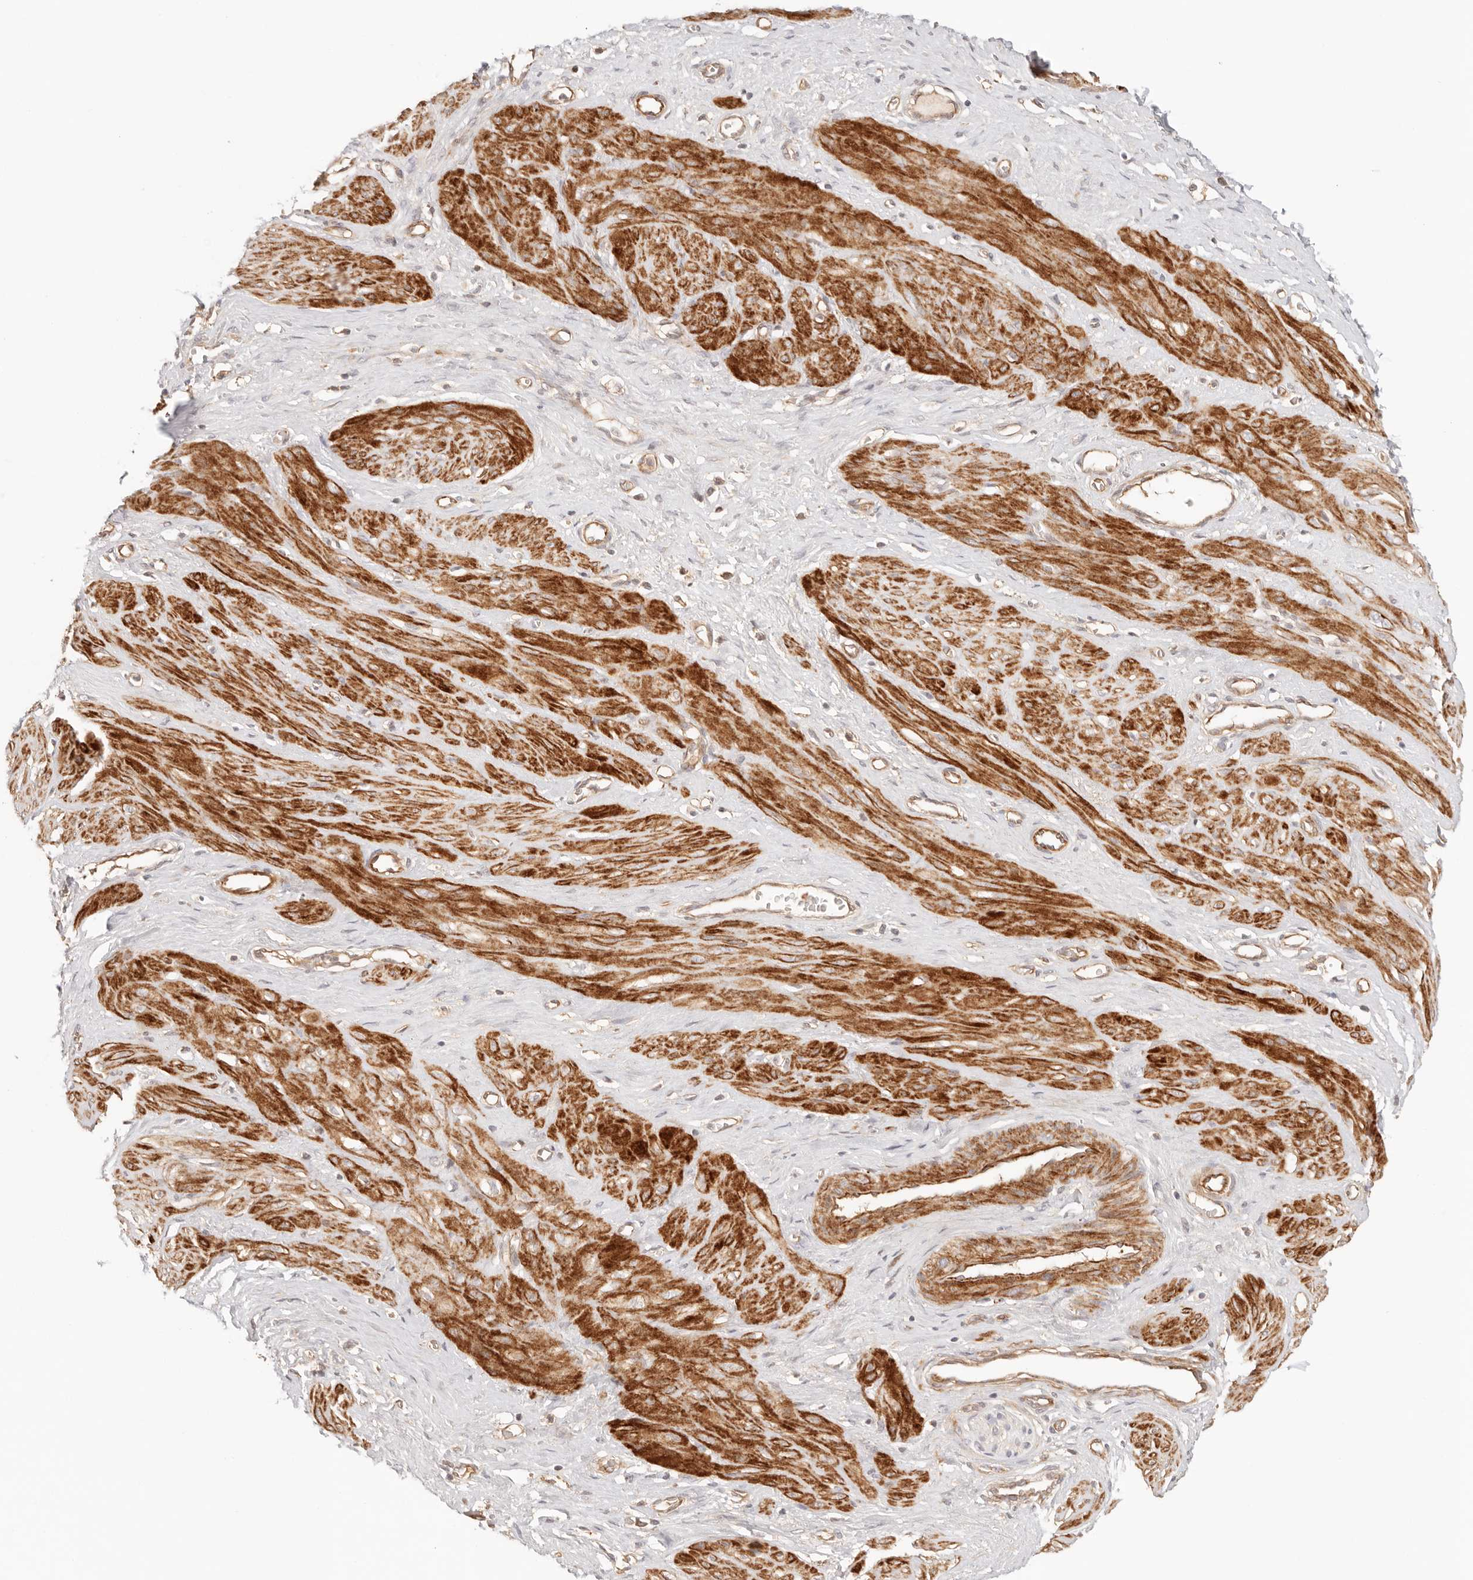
{"staining": {"intensity": "strong", "quantity": ">75%", "location": "cytoplasmic/membranous"}, "tissue": "smooth muscle", "cell_type": "Smooth muscle cells", "image_type": "normal", "snomed": [{"axis": "morphology", "description": "Normal tissue, NOS"}, {"axis": "topography", "description": "Endometrium"}], "caption": "High-power microscopy captured an immunohistochemistry (IHC) photomicrograph of normal smooth muscle, revealing strong cytoplasmic/membranous expression in approximately >75% of smooth muscle cells.", "gene": "IL1R2", "patient": {"sex": "female", "age": 33}}